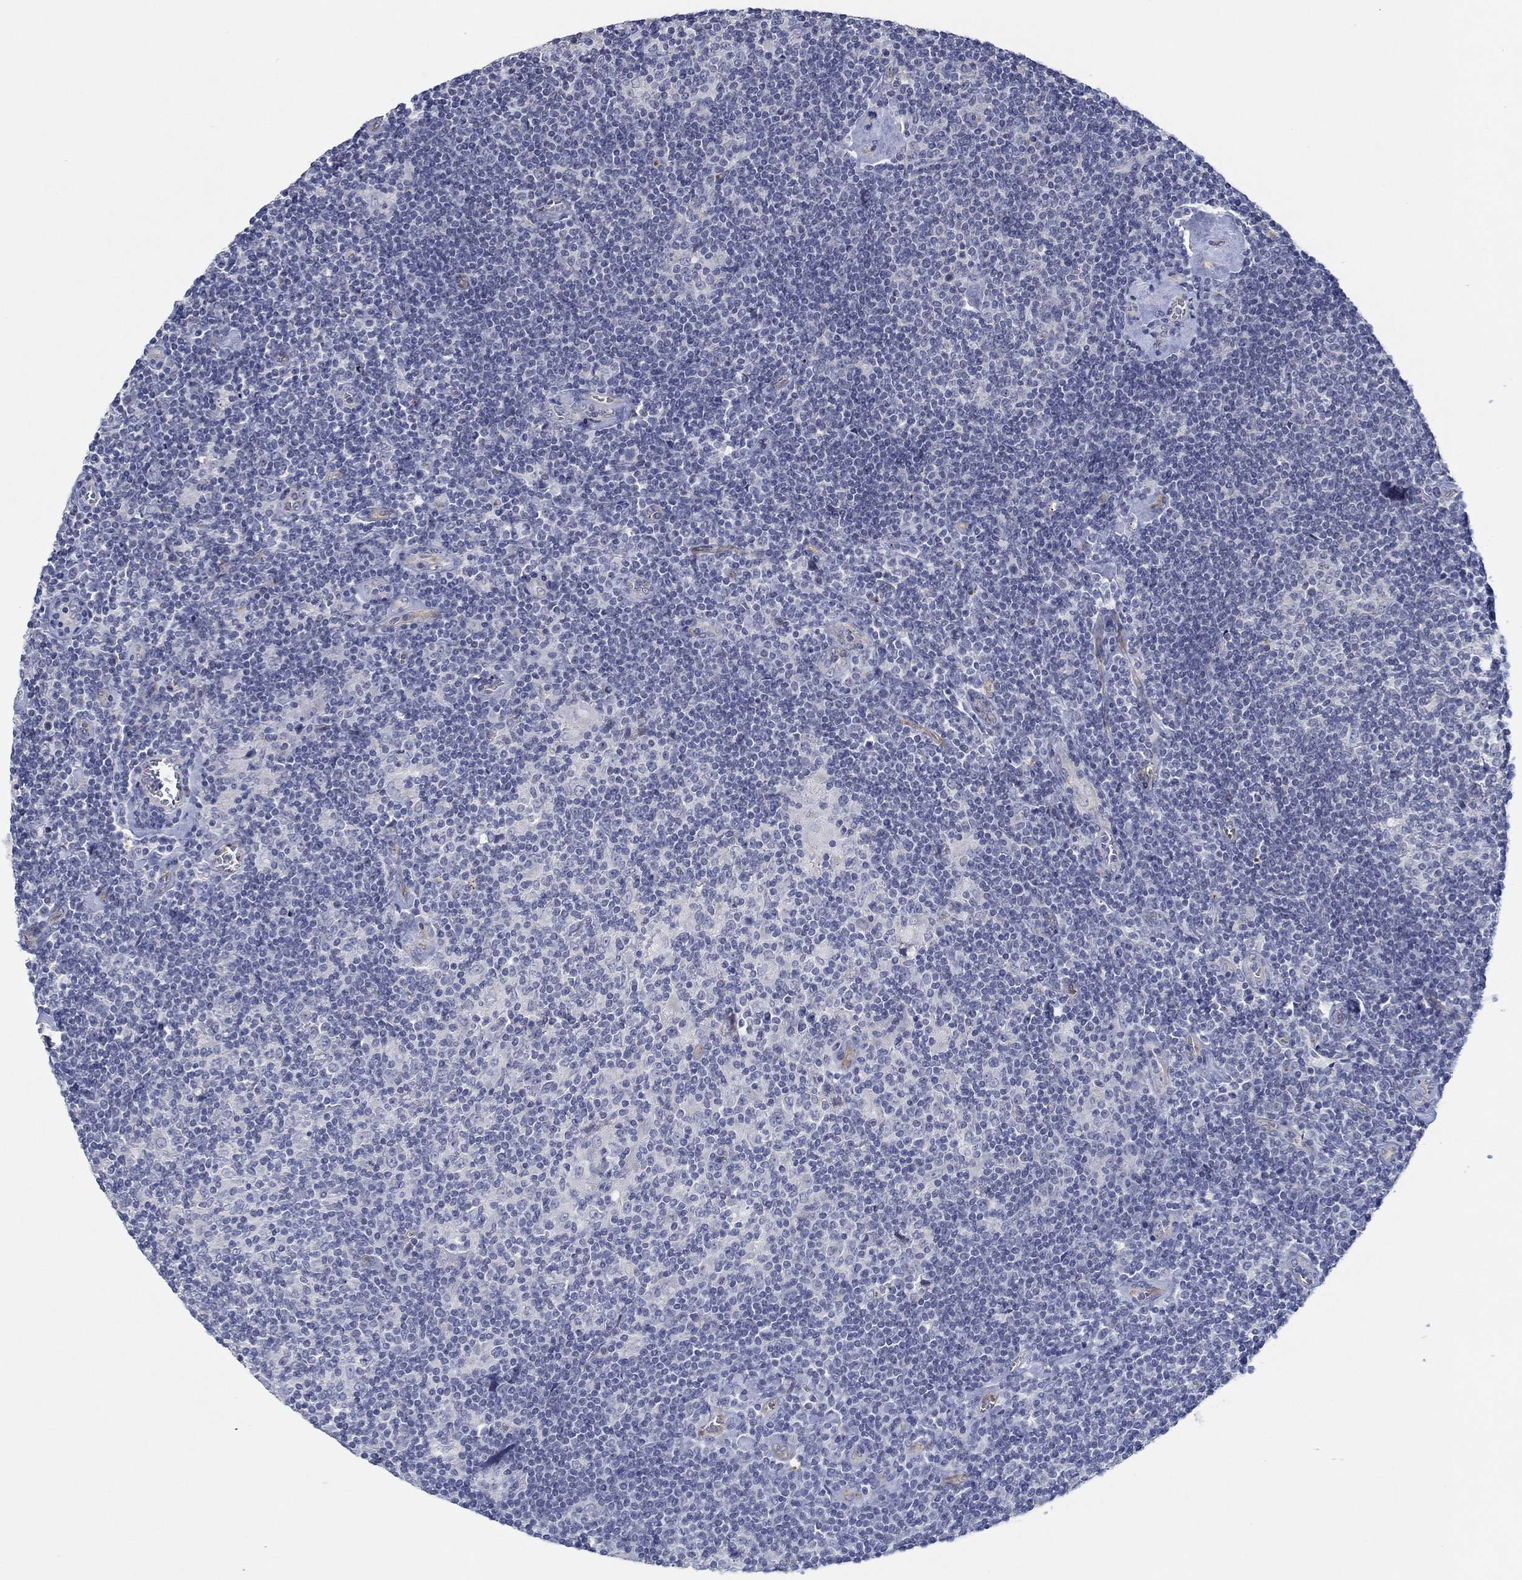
{"staining": {"intensity": "negative", "quantity": "none", "location": "none"}, "tissue": "lymphoma", "cell_type": "Tumor cells", "image_type": "cancer", "snomed": [{"axis": "morphology", "description": "Hodgkin's disease, NOS"}, {"axis": "topography", "description": "Lymph node"}], "caption": "DAB immunohistochemical staining of human Hodgkin's disease demonstrates no significant positivity in tumor cells.", "gene": "GJA5", "patient": {"sex": "male", "age": 40}}